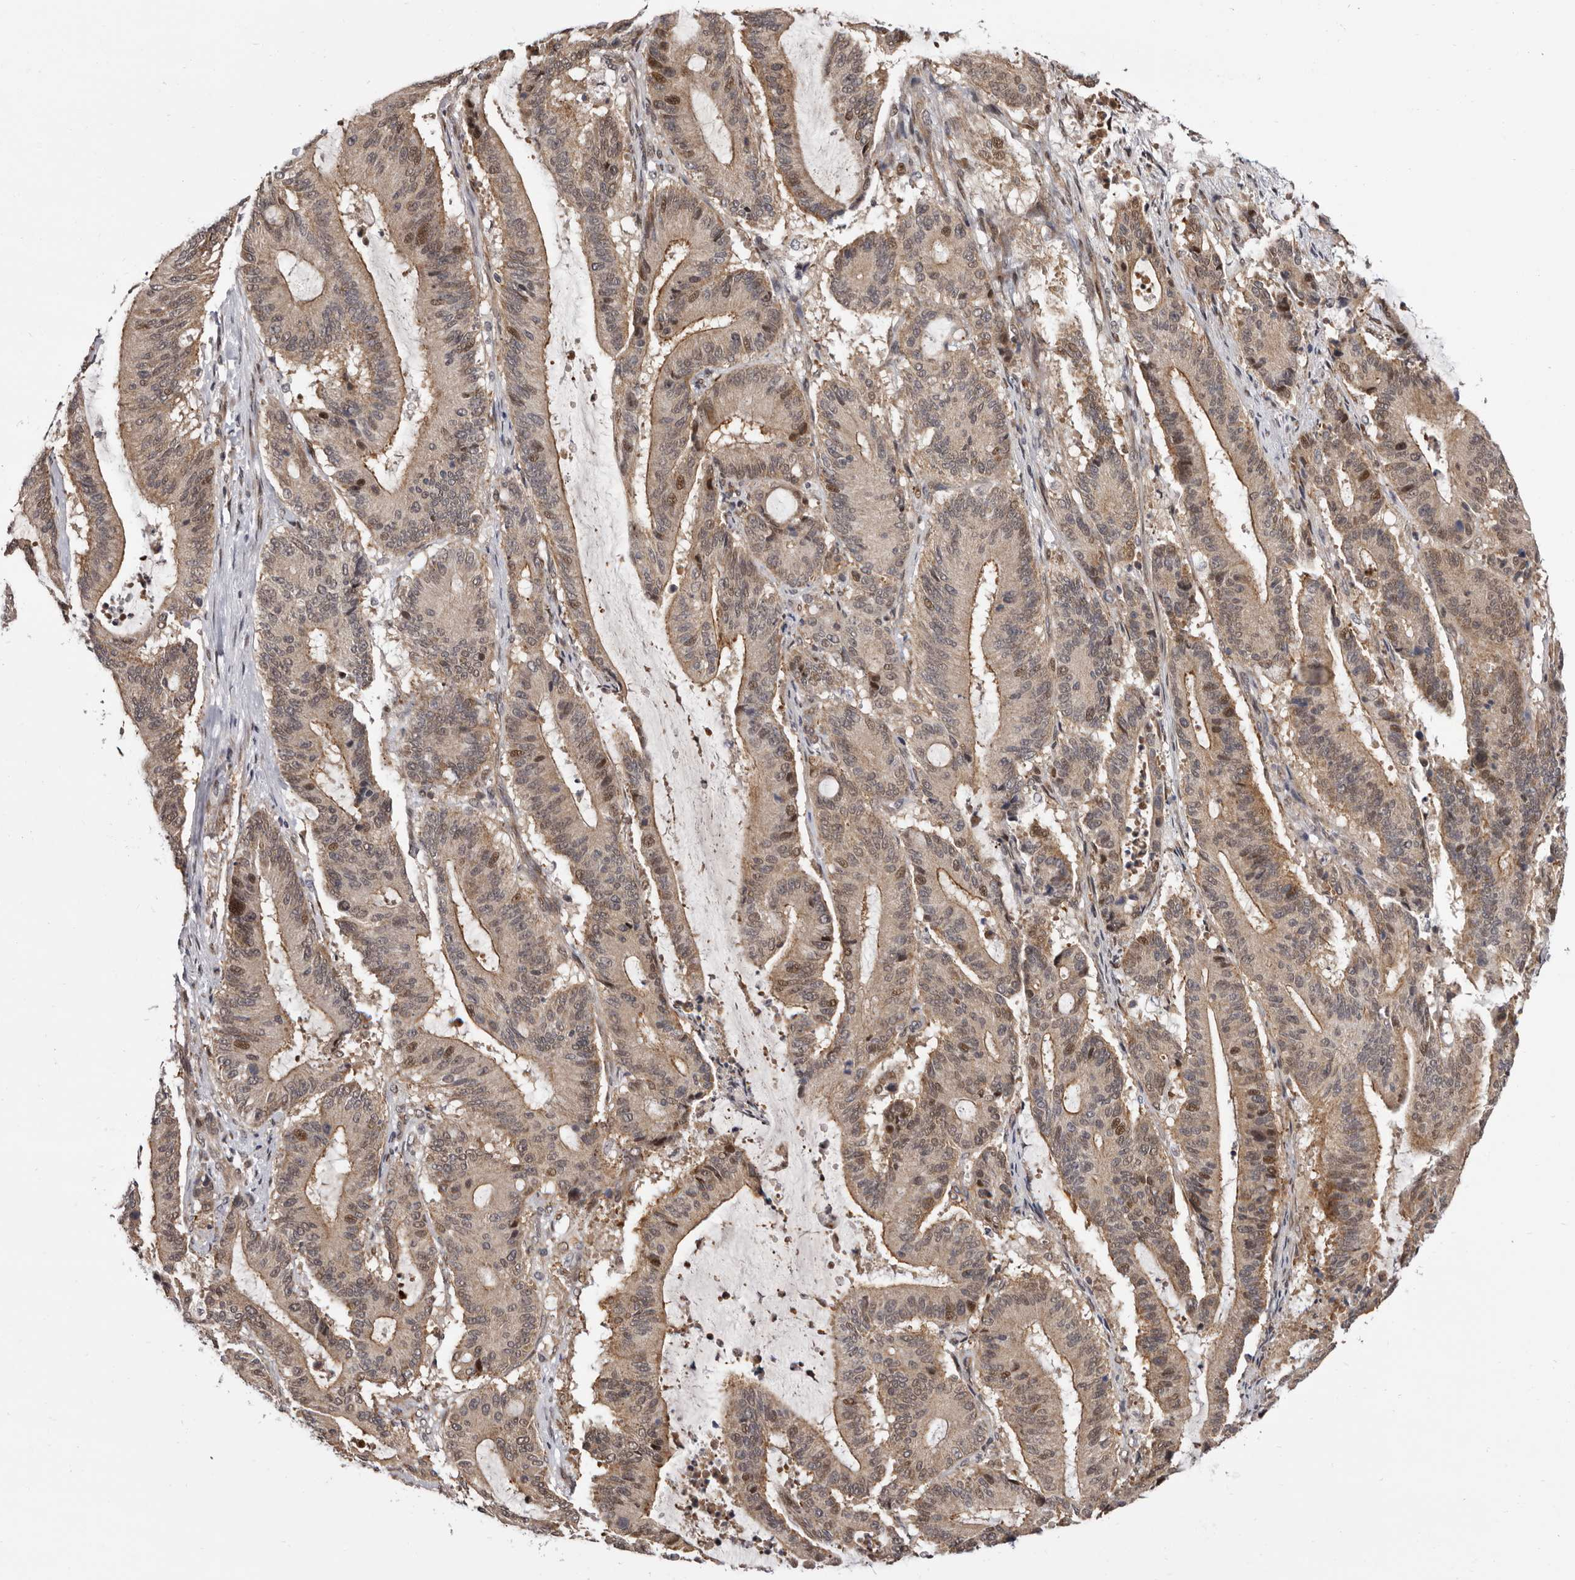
{"staining": {"intensity": "weak", "quantity": ">75%", "location": "cytoplasmic/membranous,nuclear"}, "tissue": "liver cancer", "cell_type": "Tumor cells", "image_type": "cancer", "snomed": [{"axis": "morphology", "description": "Cholangiocarcinoma"}, {"axis": "topography", "description": "Liver"}], "caption": "DAB (3,3'-diaminobenzidine) immunohistochemical staining of human liver cancer (cholangiocarcinoma) demonstrates weak cytoplasmic/membranous and nuclear protein expression in approximately >75% of tumor cells.", "gene": "GLRX3", "patient": {"sex": "female", "age": 73}}